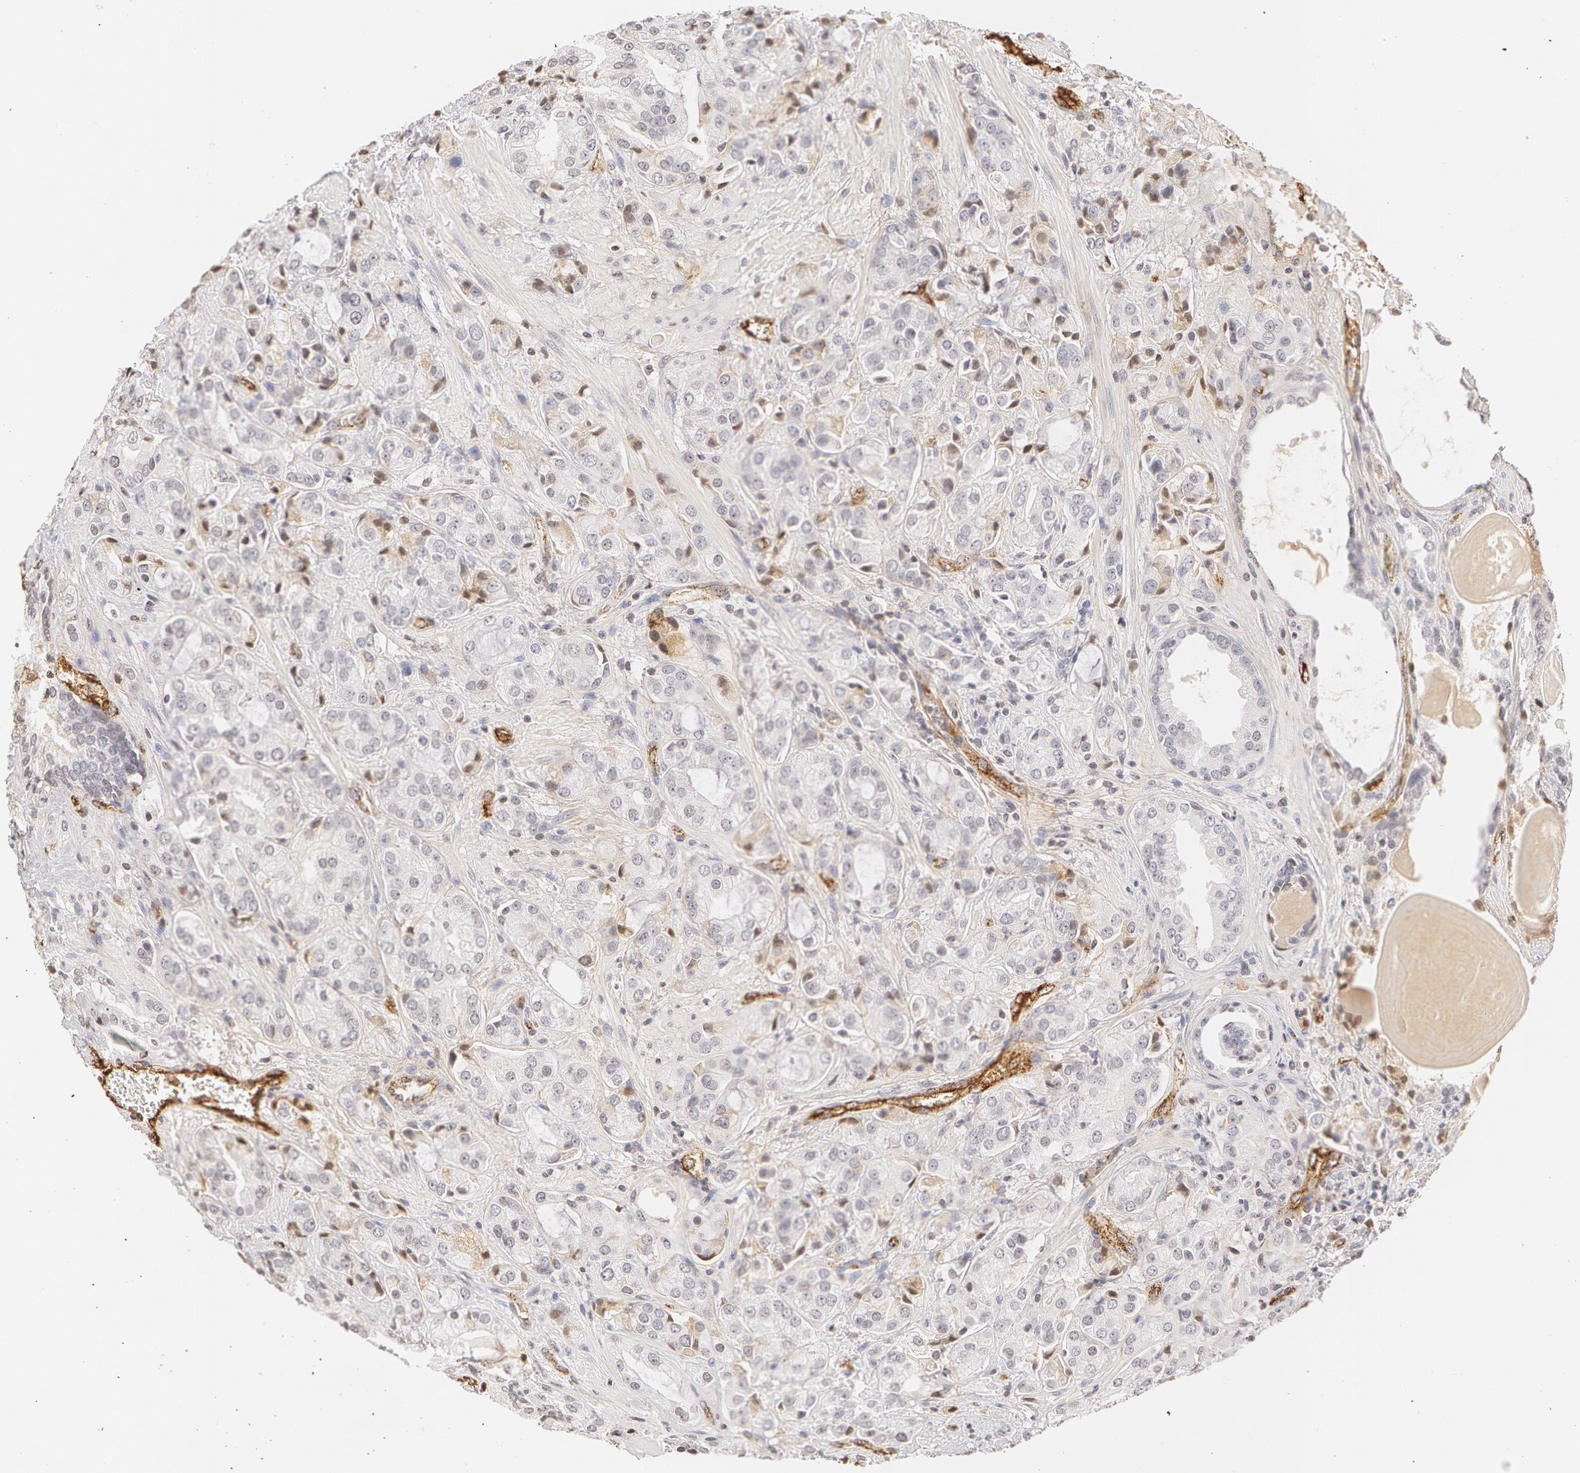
{"staining": {"intensity": "negative", "quantity": "none", "location": "none"}, "tissue": "prostate cancer", "cell_type": "Tumor cells", "image_type": "cancer", "snomed": [{"axis": "morphology", "description": "Adenocarcinoma, Medium grade"}, {"axis": "topography", "description": "Prostate"}], "caption": "Human medium-grade adenocarcinoma (prostate) stained for a protein using immunohistochemistry (IHC) exhibits no staining in tumor cells.", "gene": "VWF", "patient": {"sex": "male", "age": 70}}